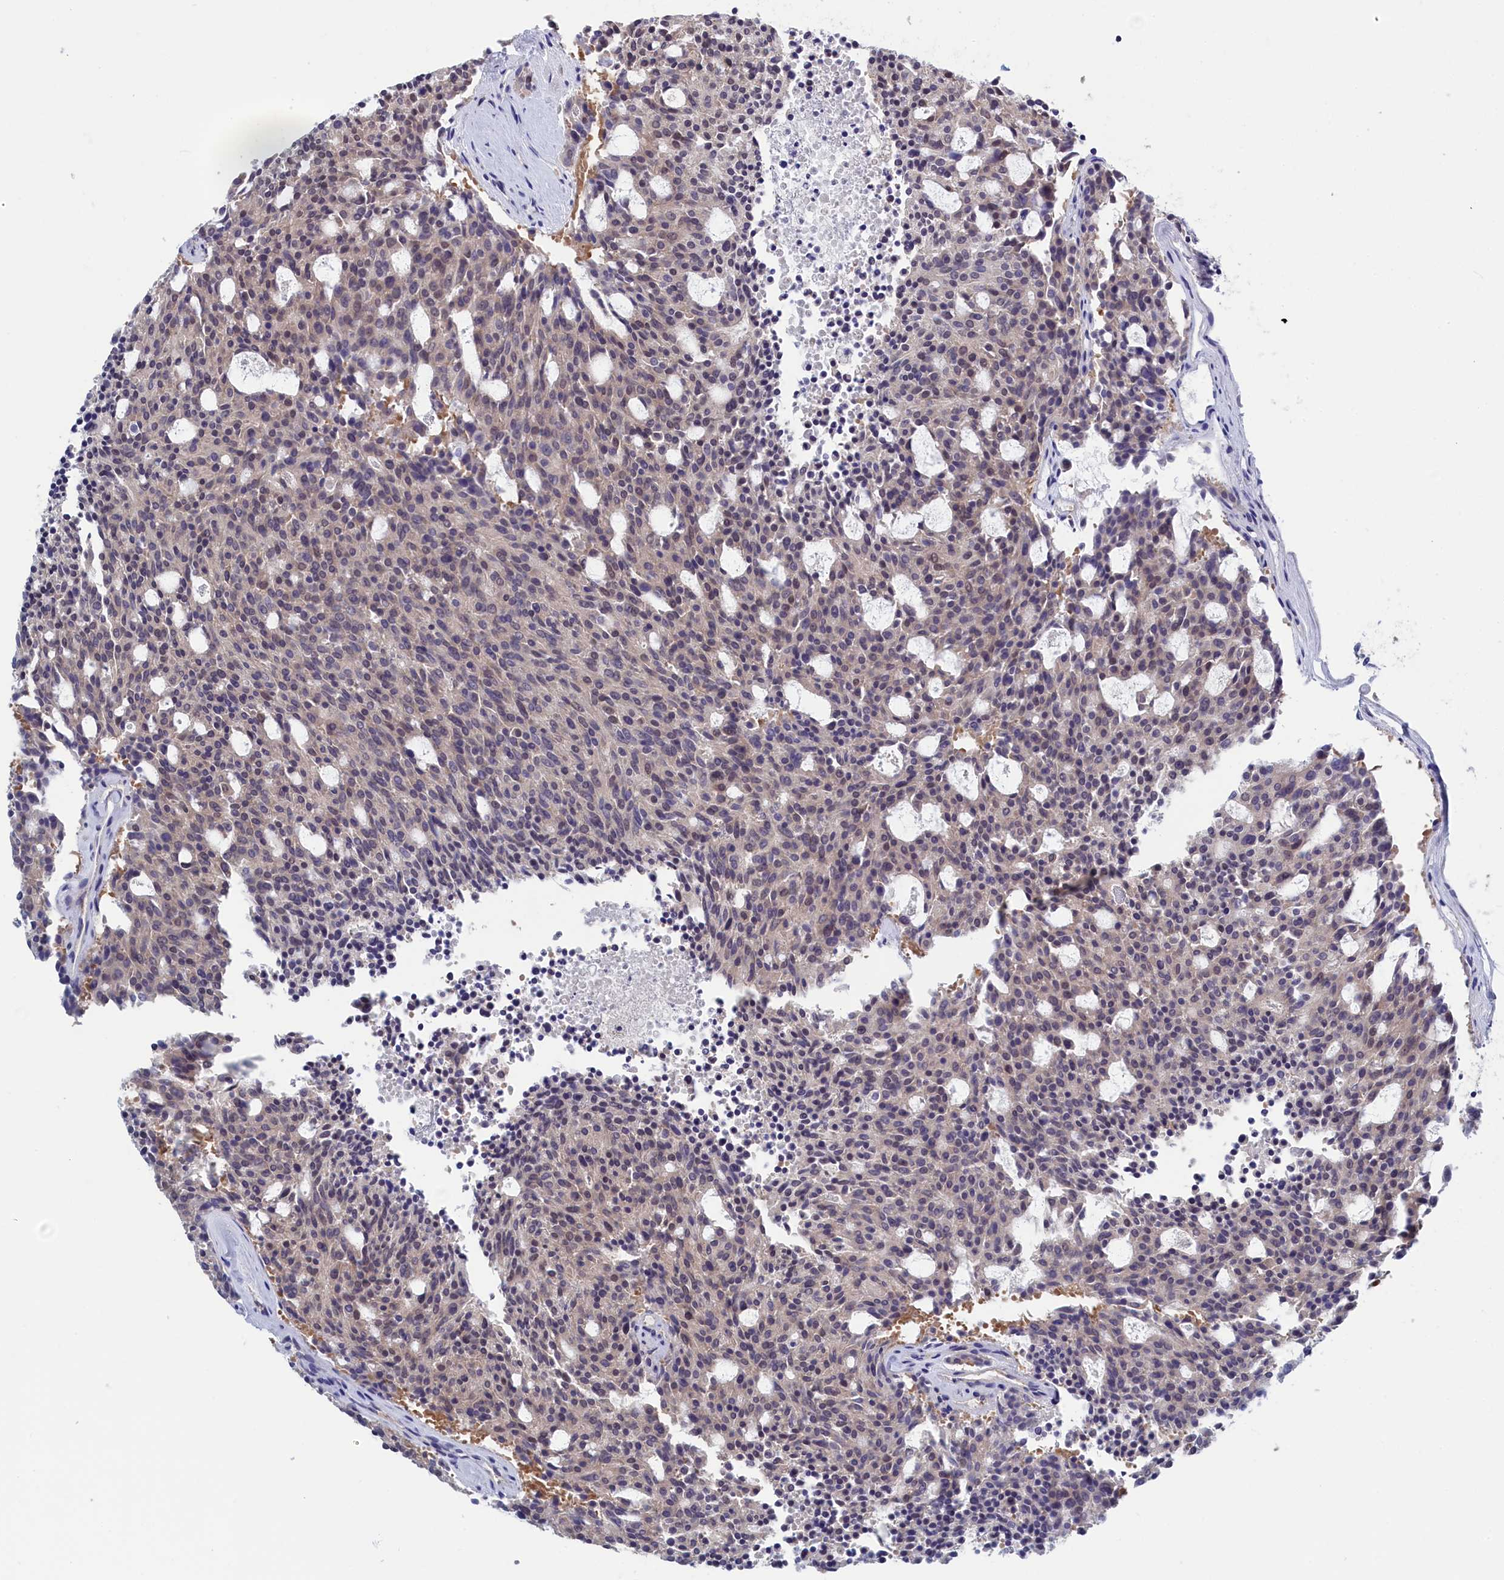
{"staining": {"intensity": "weak", "quantity": "<25%", "location": "cytoplasmic/membranous"}, "tissue": "carcinoid", "cell_type": "Tumor cells", "image_type": "cancer", "snomed": [{"axis": "morphology", "description": "Carcinoid, malignant, NOS"}, {"axis": "topography", "description": "Pancreas"}], "caption": "An immunohistochemistry (IHC) micrograph of malignant carcinoid is shown. There is no staining in tumor cells of malignant carcinoid. The staining is performed using DAB brown chromogen with nuclei counter-stained in using hematoxylin.", "gene": "PGP", "patient": {"sex": "female", "age": 54}}